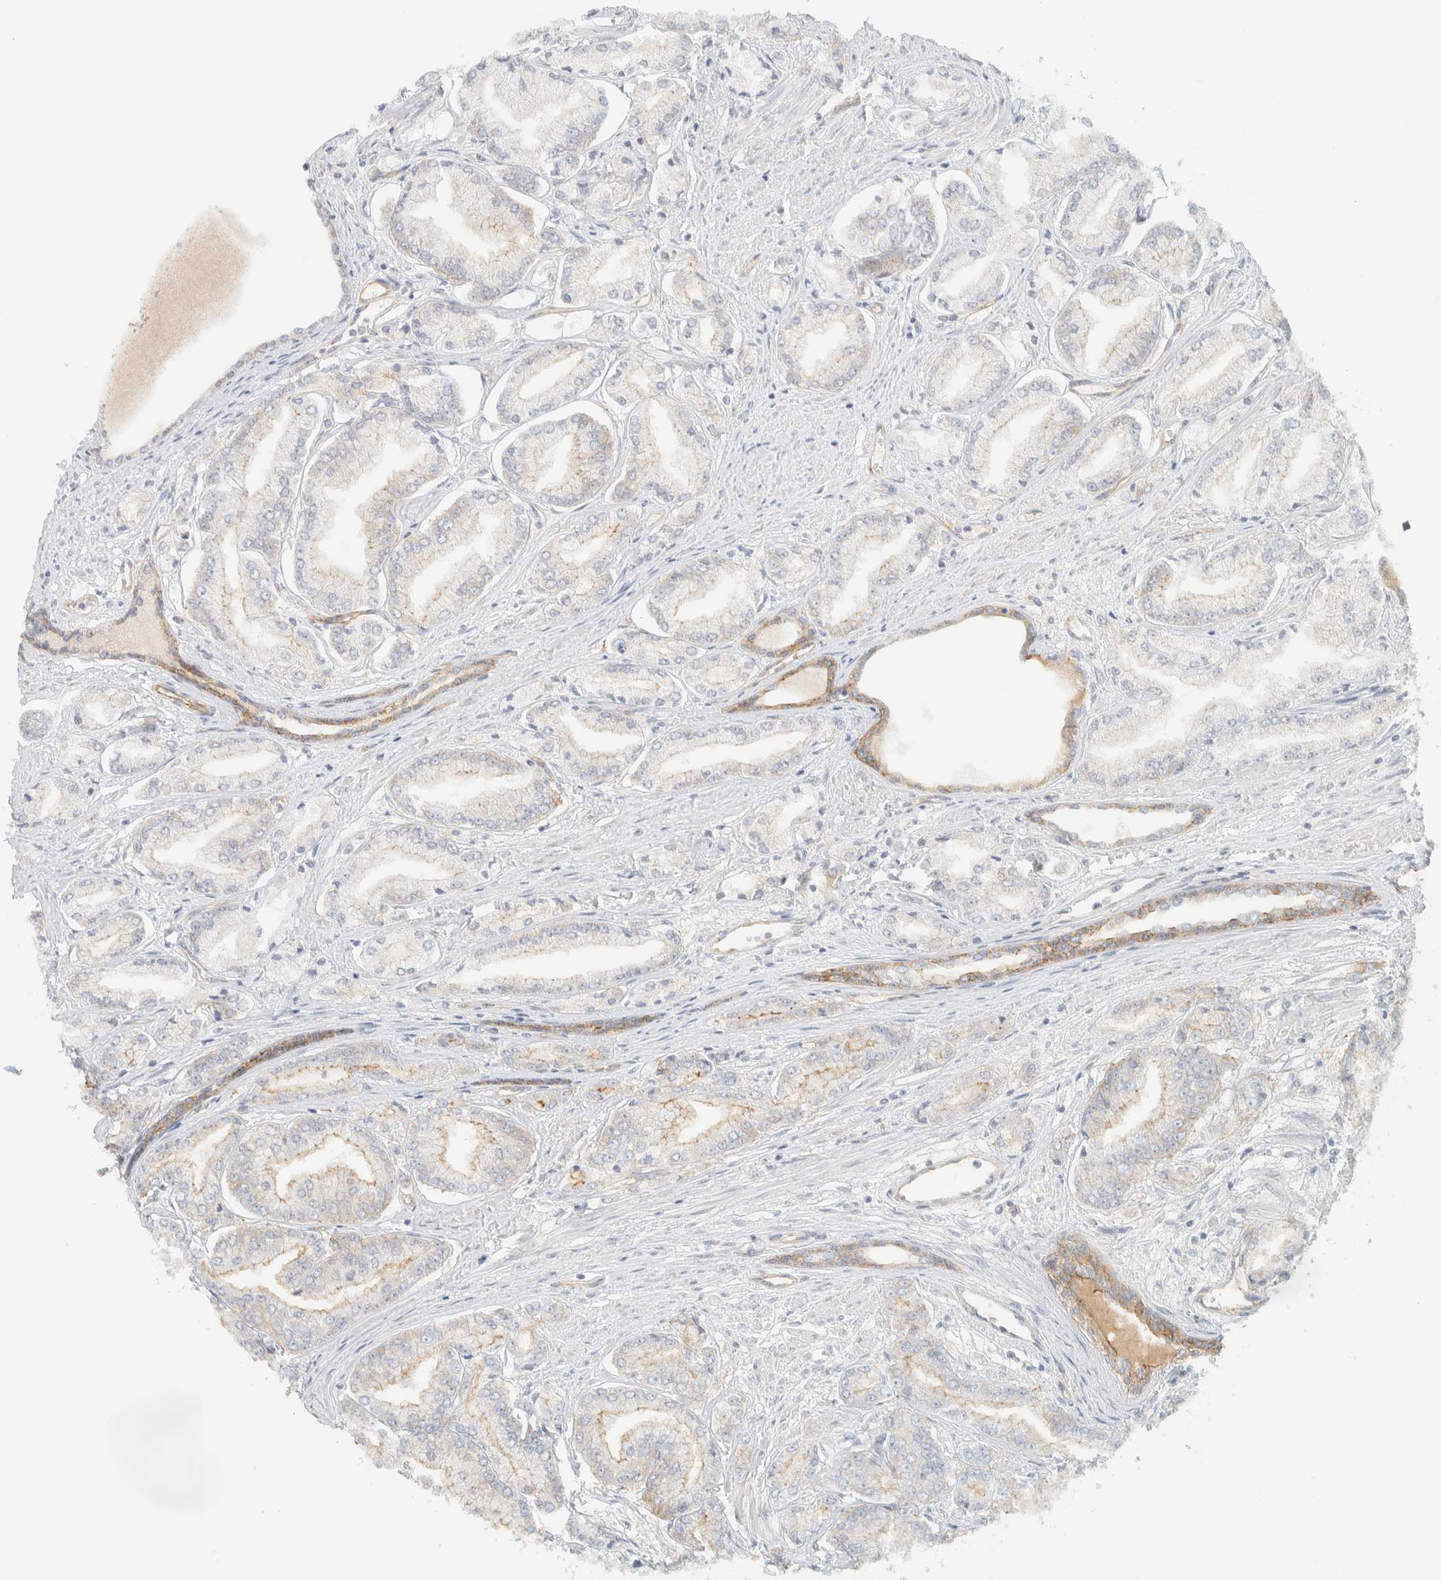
{"staining": {"intensity": "weak", "quantity": "<25%", "location": "cytoplasmic/membranous"}, "tissue": "prostate cancer", "cell_type": "Tumor cells", "image_type": "cancer", "snomed": [{"axis": "morphology", "description": "Adenocarcinoma, Low grade"}, {"axis": "topography", "description": "Prostate"}], "caption": "Immunohistochemical staining of prostate cancer (adenocarcinoma (low-grade)) demonstrates no significant expression in tumor cells.", "gene": "LIMA1", "patient": {"sex": "male", "age": 52}}